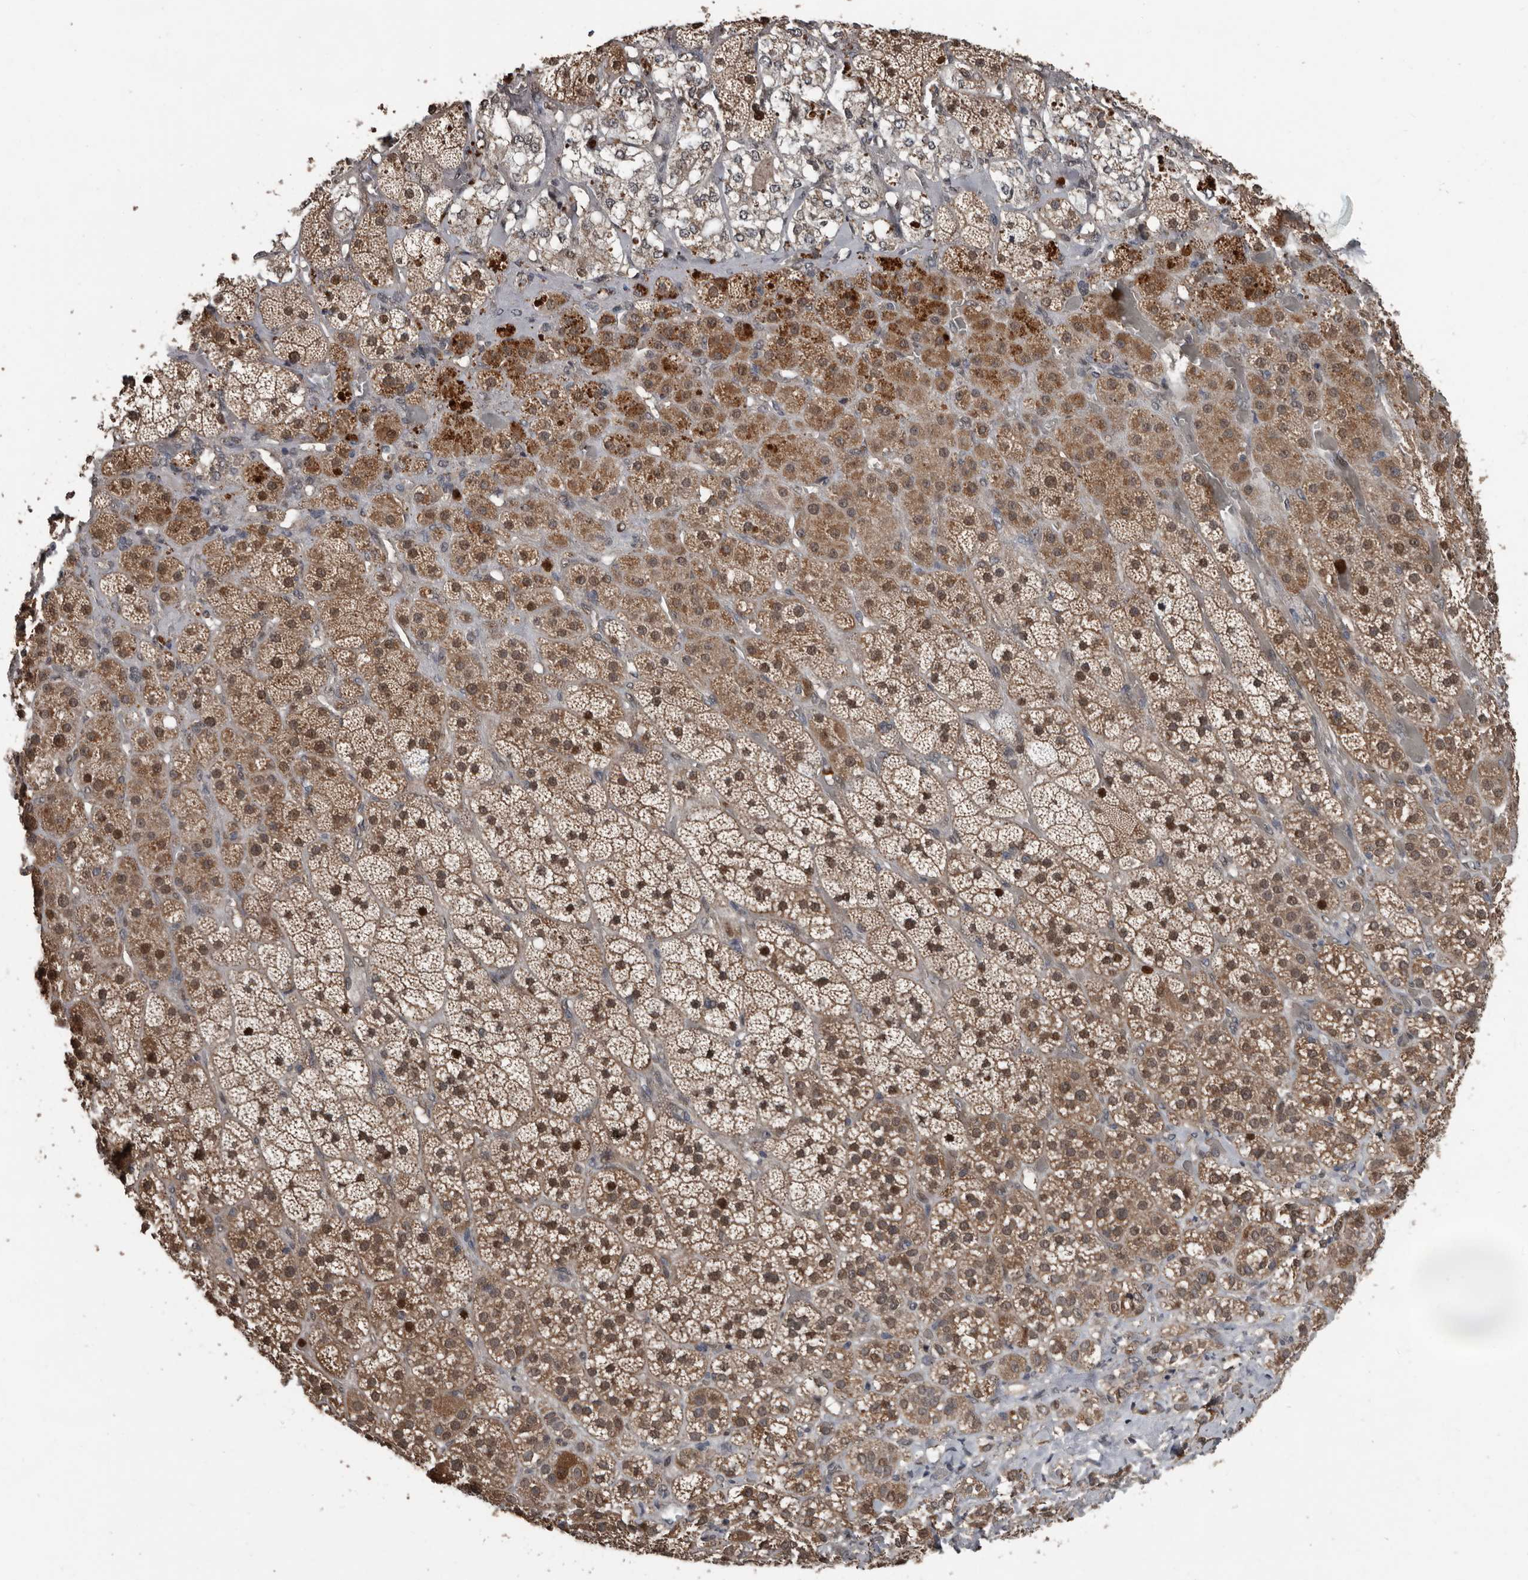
{"staining": {"intensity": "strong", "quantity": ">75%", "location": "cytoplasmic/membranous,nuclear"}, "tissue": "adrenal gland", "cell_type": "Glandular cells", "image_type": "normal", "snomed": [{"axis": "morphology", "description": "Normal tissue, NOS"}, {"axis": "topography", "description": "Adrenal gland"}], "caption": "Immunohistochemistry image of unremarkable adrenal gland: human adrenal gland stained using immunohistochemistry shows high levels of strong protein expression localized specifically in the cytoplasmic/membranous,nuclear of glandular cells, appearing as a cytoplasmic/membranous,nuclear brown color.", "gene": "FSBP", "patient": {"sex": "male", "age": 57}}